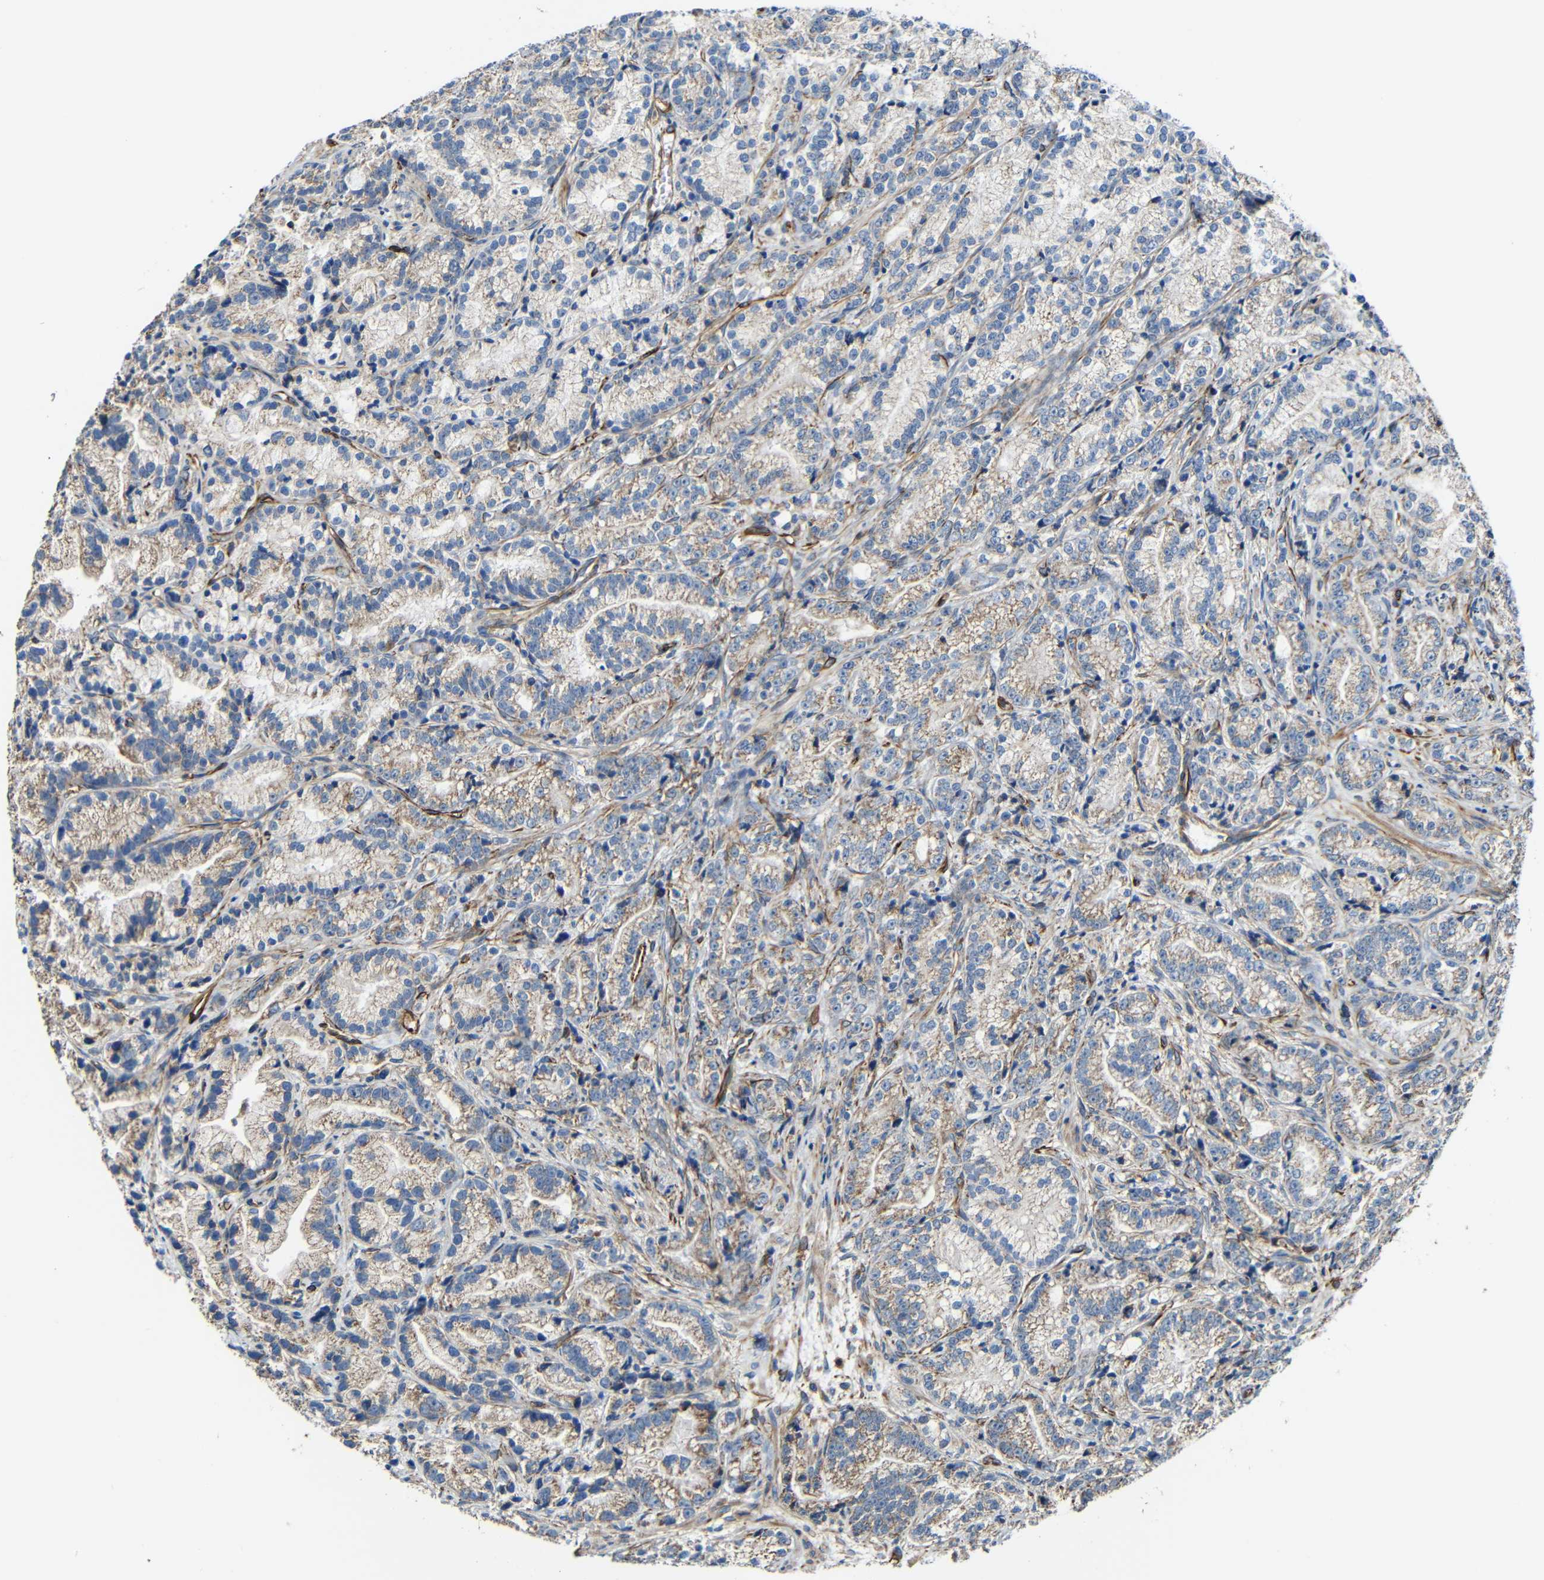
{"staining": {"intensity": "weak", "quantity": ">75%", "location": "cytoplasmic/membranous"}, "tissue": "prostate cancer", "cell_type": "Tumor cells", "image_type": "cancer", "snomed": [{"axis": "morphology", "description": "Adenocarcinoma, Low grade"}, {"axis": "topography", "description": "Prostate"}], "caption": "Immunohistochemistry (IHC) of human prostate cancer (adenocarcinoma (low-grade)) demonstrates low levels of weak cytoplasmic/membranous positivity in about >75% of tumor cells. (IHC, brightfield microscopy, high magnification).", "gene": "IGSF10", "patient": {"sex": "male", "age": 89}}